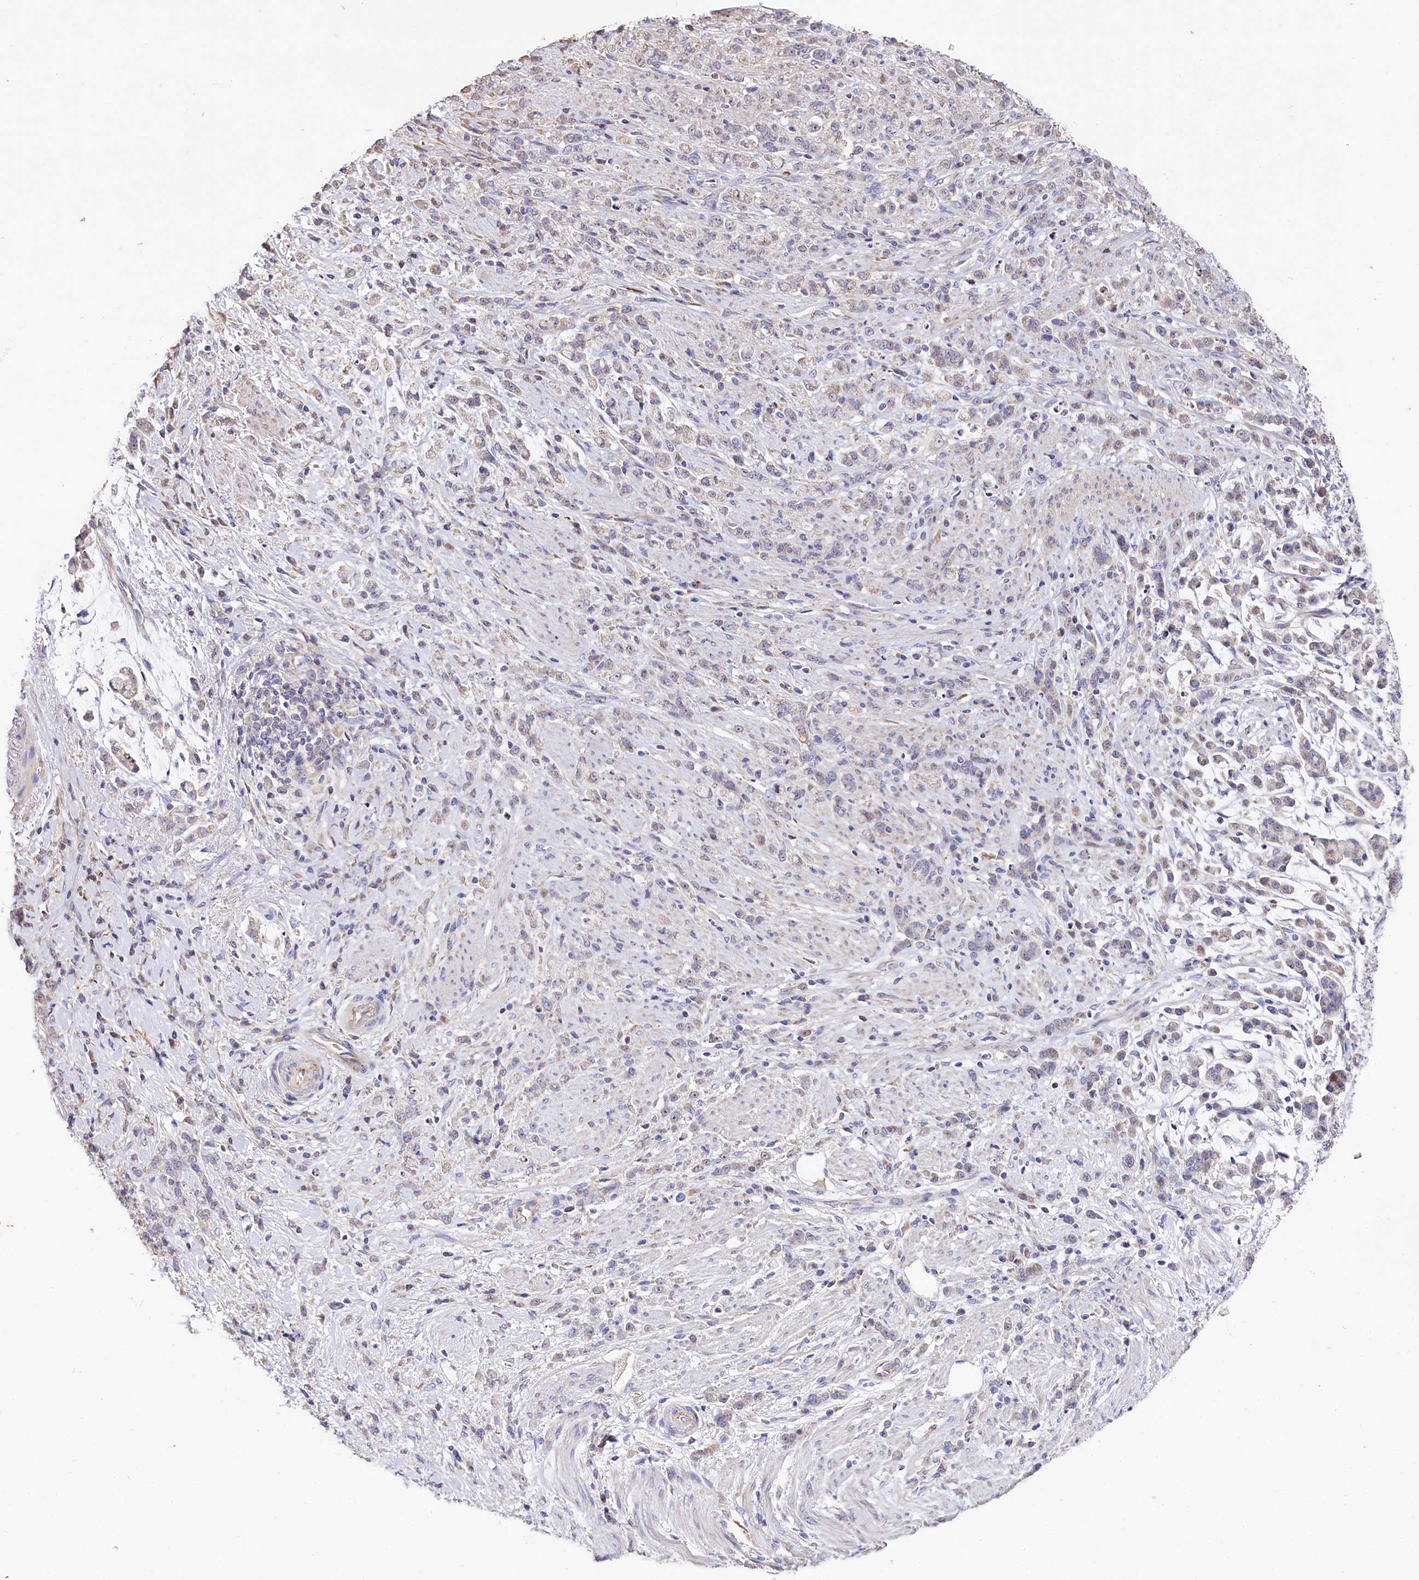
{"staining": {"intensity": "weak", "quantity": ">75%", "location": "cytoplasmic/membranous"}, "tissue": "stomach cancer", "cell_type": "Tumor cells", "image_type": "cancer", "snomed": [{"axis": "morphology", "description": "Adenocarcinoma, NOS"}, {"axis": "topography", "description": "Stomach"}], "caption": "This is a histology image of immunohistochemistry (IHC) staining of stomach adenocarcinoma, which shows weak expression in the cytoplasmic/membranous of tumor cells.", "gene": "RPUSD3", "patient": {"sex": "female", "age": 60}}